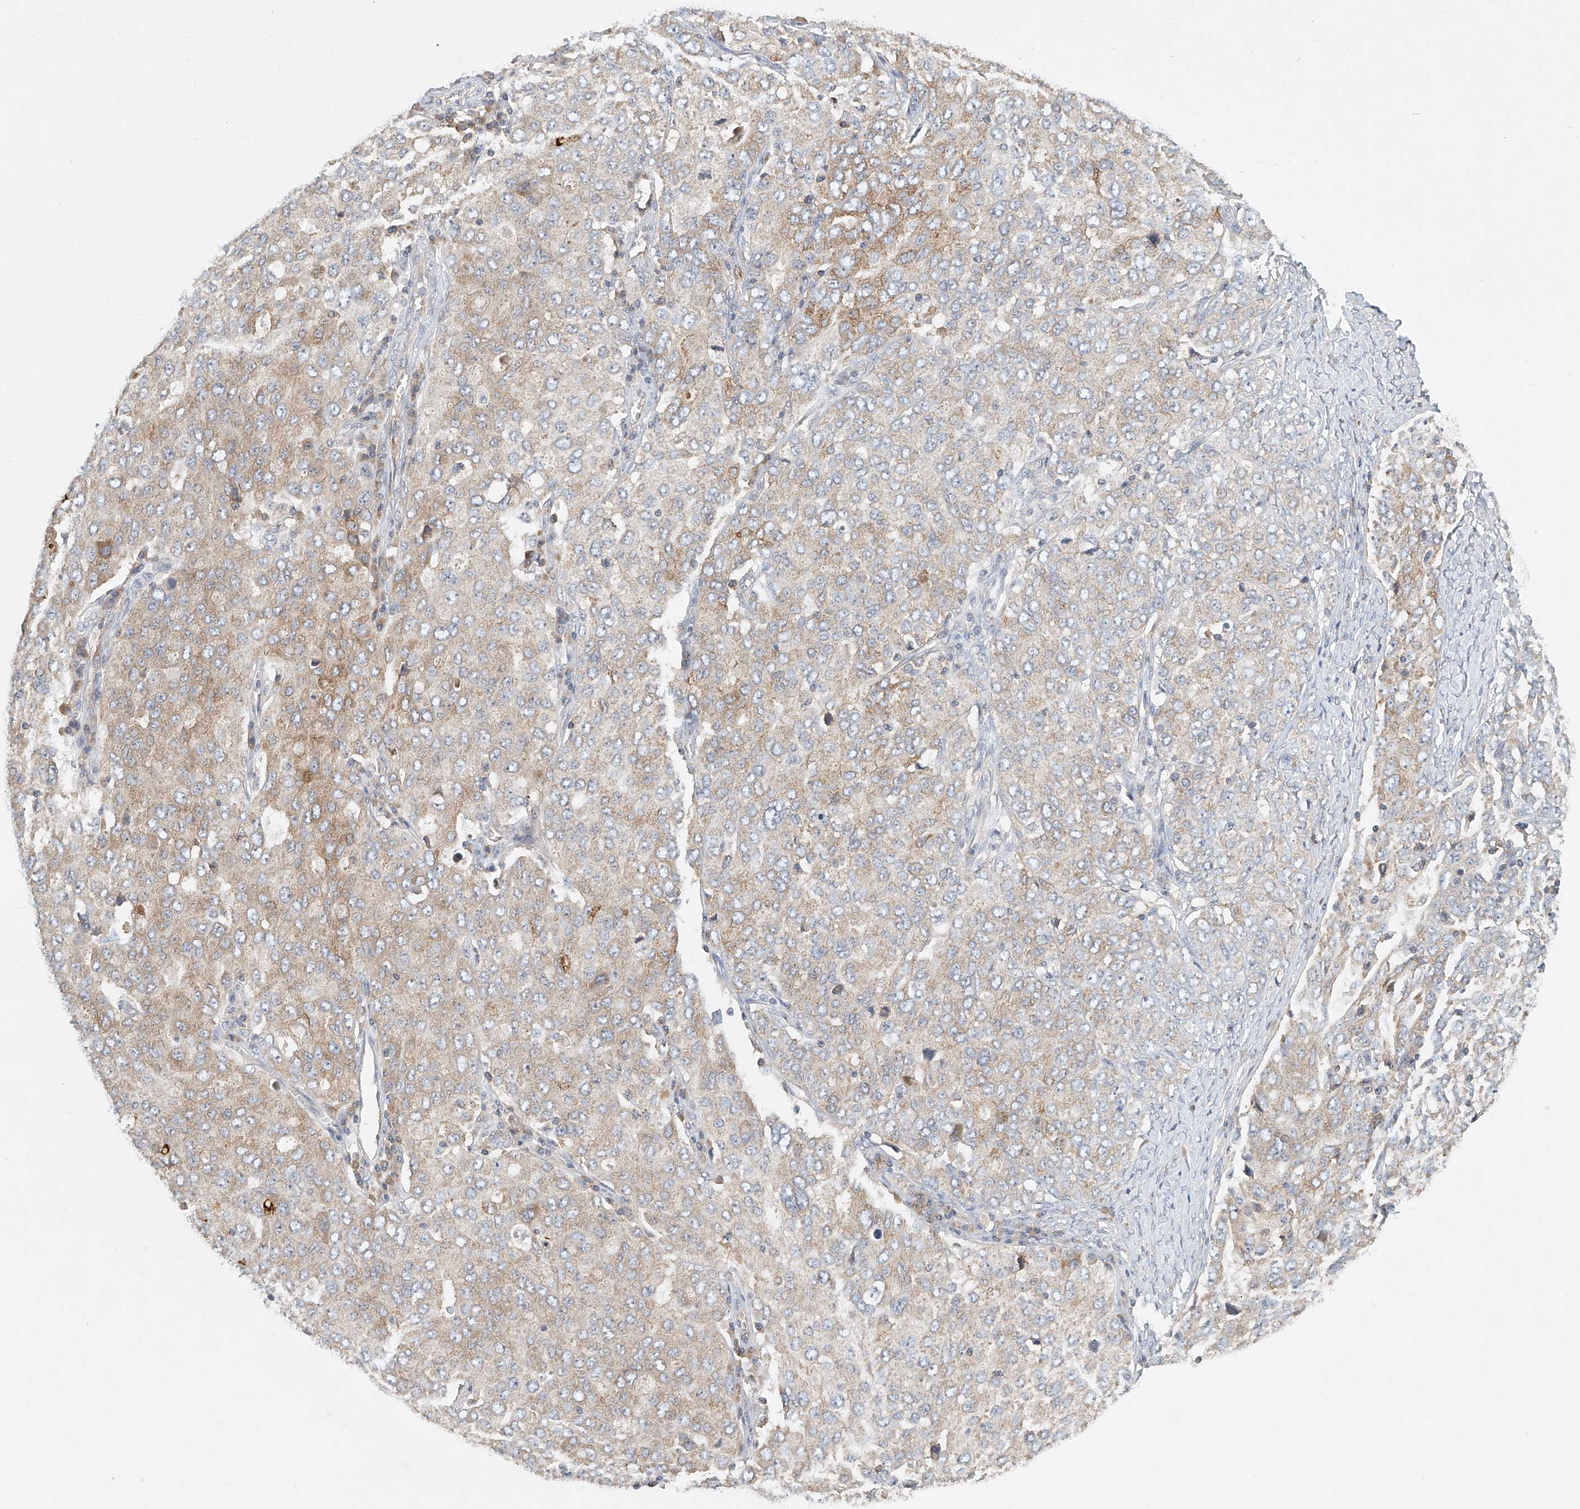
{"staining": {"intensity": "moderate", "quantity": "25%-75%", "location": "cytoplasmic/membranous"}, "tissue": "ovarian cancer", "cell_type": "Tumor cells", "image_type": "cancer", "snomed": [{"axis": "morphology", "description": "Carcinoma, endometroid"}, {"axis": "topography", "description": "Ovary"}], "caption": "Ovarian endometroid carcinoma stained for a protein displays moderate cytoplasmic/membranous positivity in tumor cells.", "gene": "CARMIL1", "patient": {"sex": "female", "age": 62}}